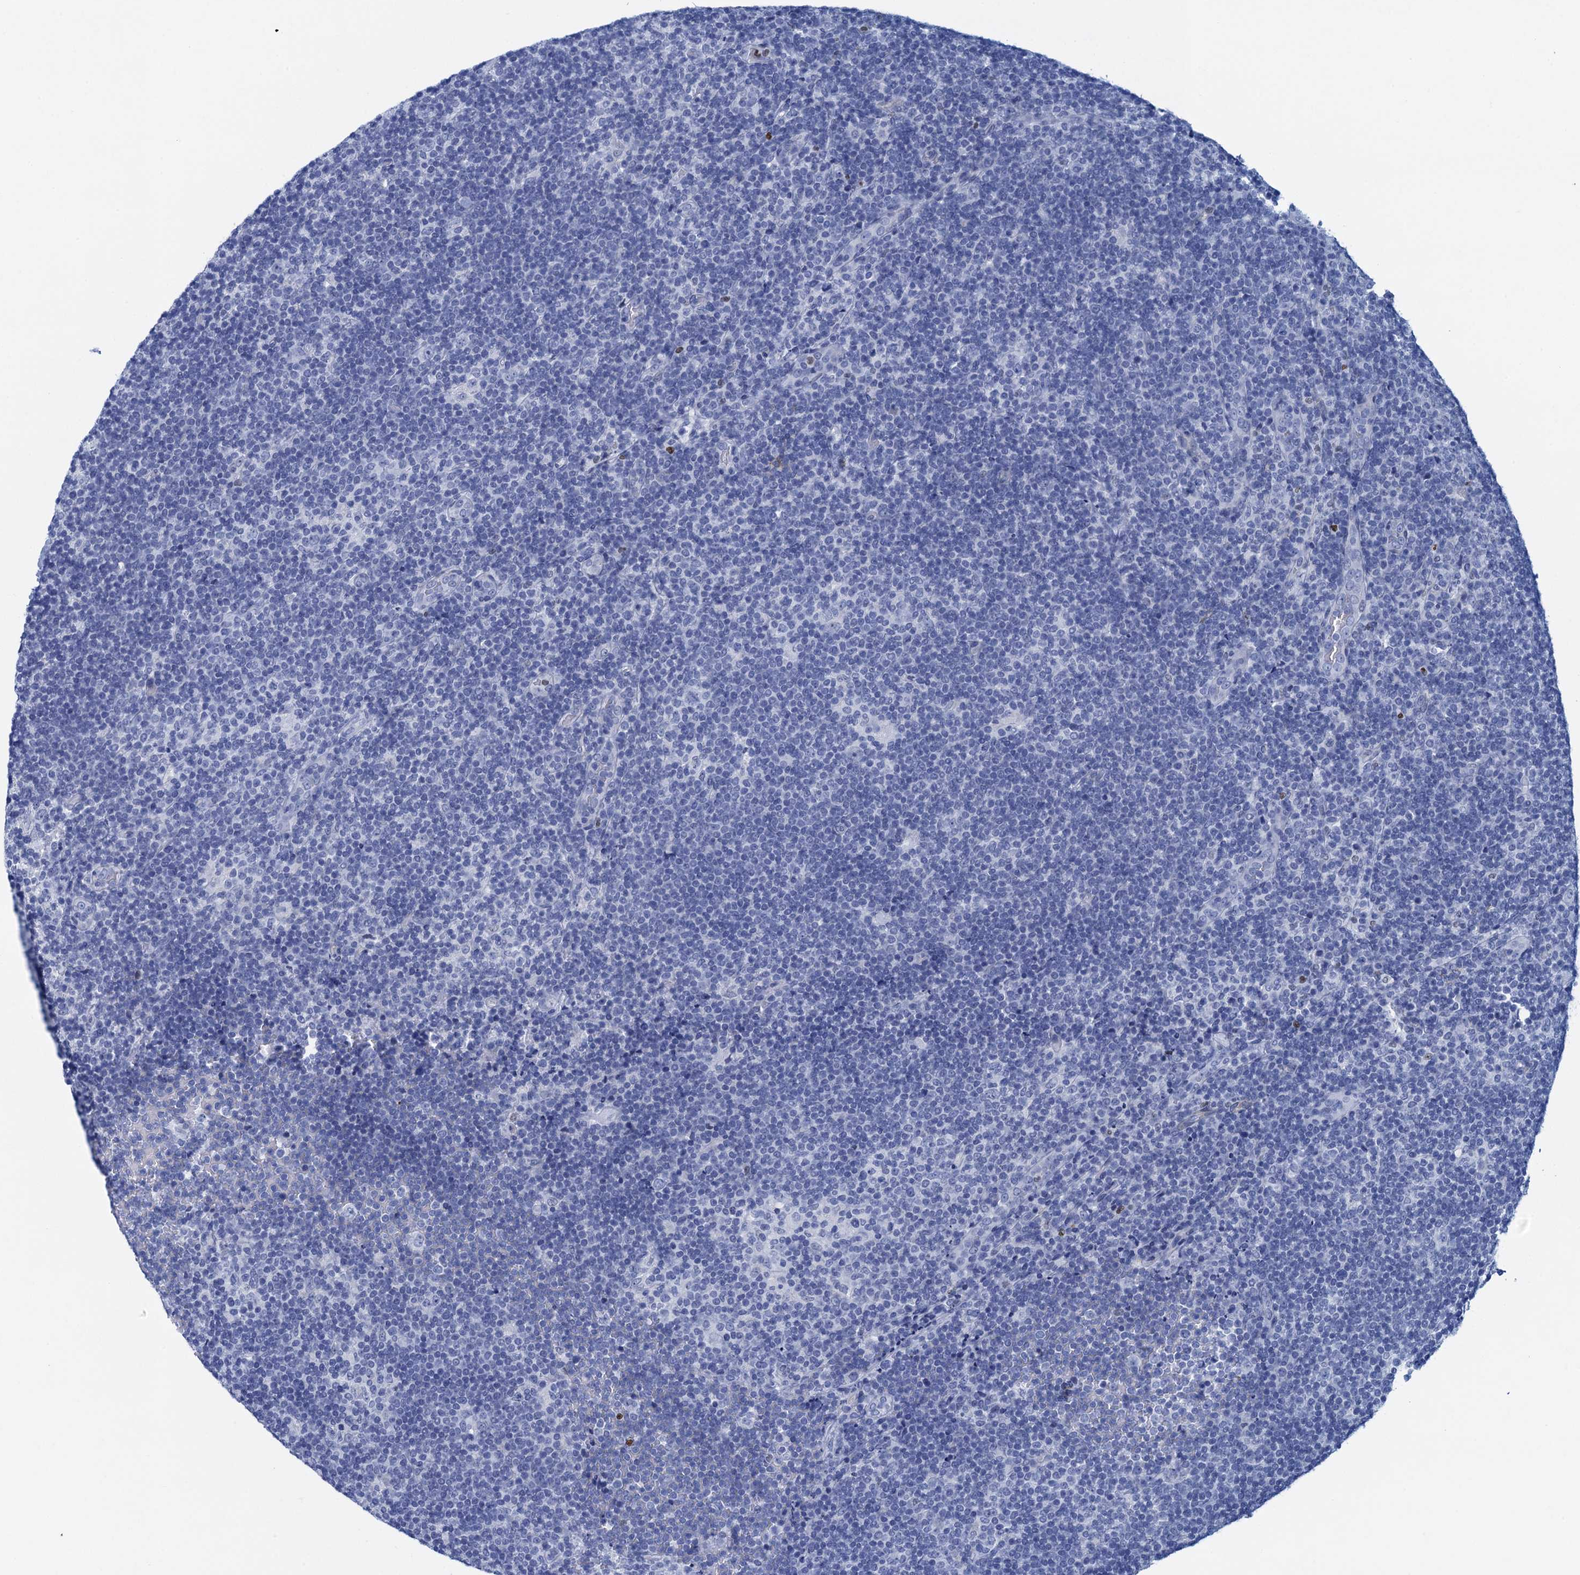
{"staining": {"intensity": "negative", "quantity": "none", "location": "none"}, "tissue": "lymphoma", "cell_type": "Tumor cells", "image_type": "cancer", "snomed": [{"axis": "morphology", "description": "Hodgkin's disease, NOS"}, {"axis": "topography", "description": "Lymph node"}], "caption": "Immunohistochemical staining of Hodgkin's disease exhibits no significant positivity in tumor cells.", "gene": "RHCG", "patient": {"sex": "female", "age": 57}}